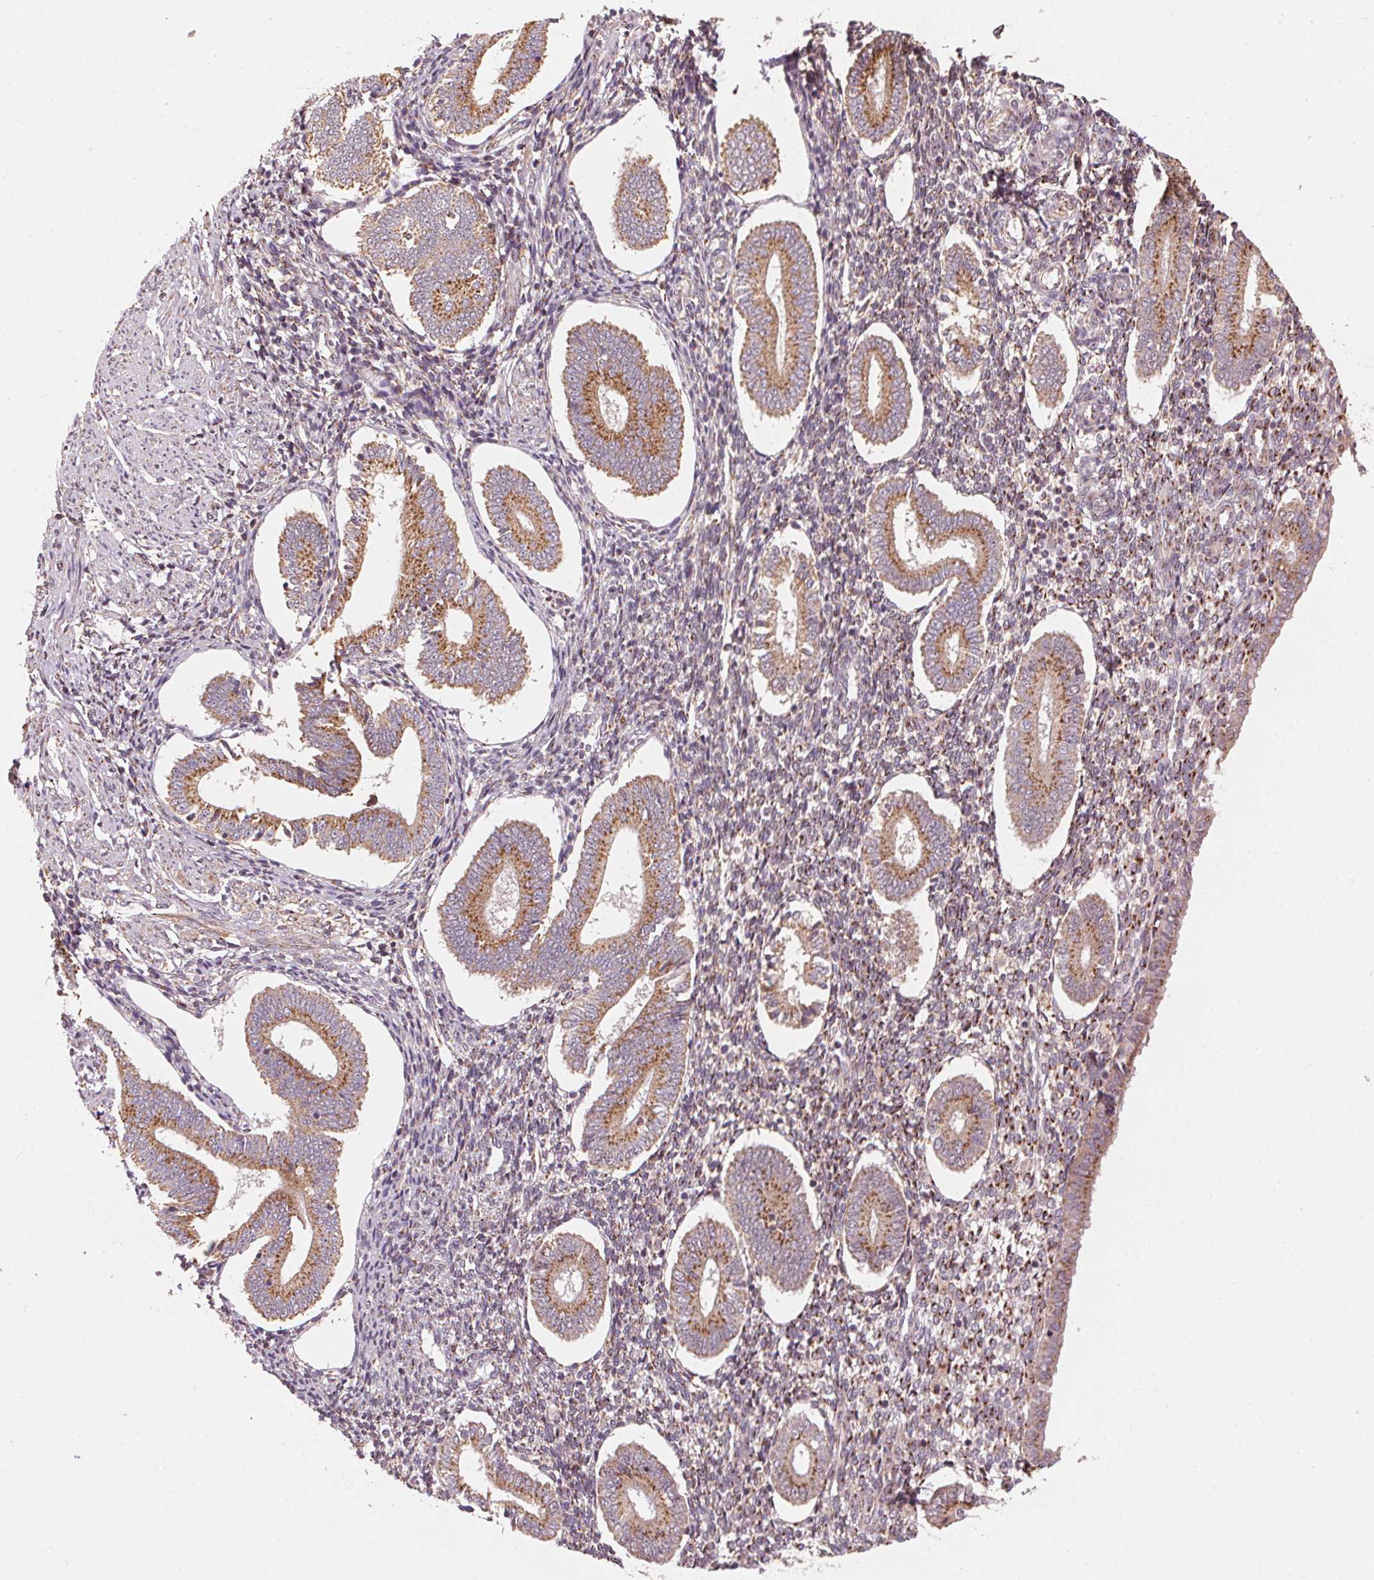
{"staining": {"intensity": "moderate", "quantity": ">75%", "location": "cytoplasmic/membranous"}, "tissue": "endometrium", "cell_type": "Cells in endometrial stroma", "image_type": "normal", "snomed": [{"axis": "morphology", "description": "Normal tissue, NOS"}, {"axis": "topography", "description": "Endometrium"}], "caption": "Immunohistochemistry image of benign human endometrium stained for a protein (brown), which demonstrates medium levels of moderate cytoplasmic/membranous expression in about >75% of cells in endometrial stroma.", "gene": "TOMM70", "patient": {"sex": "female", "age": 40}}